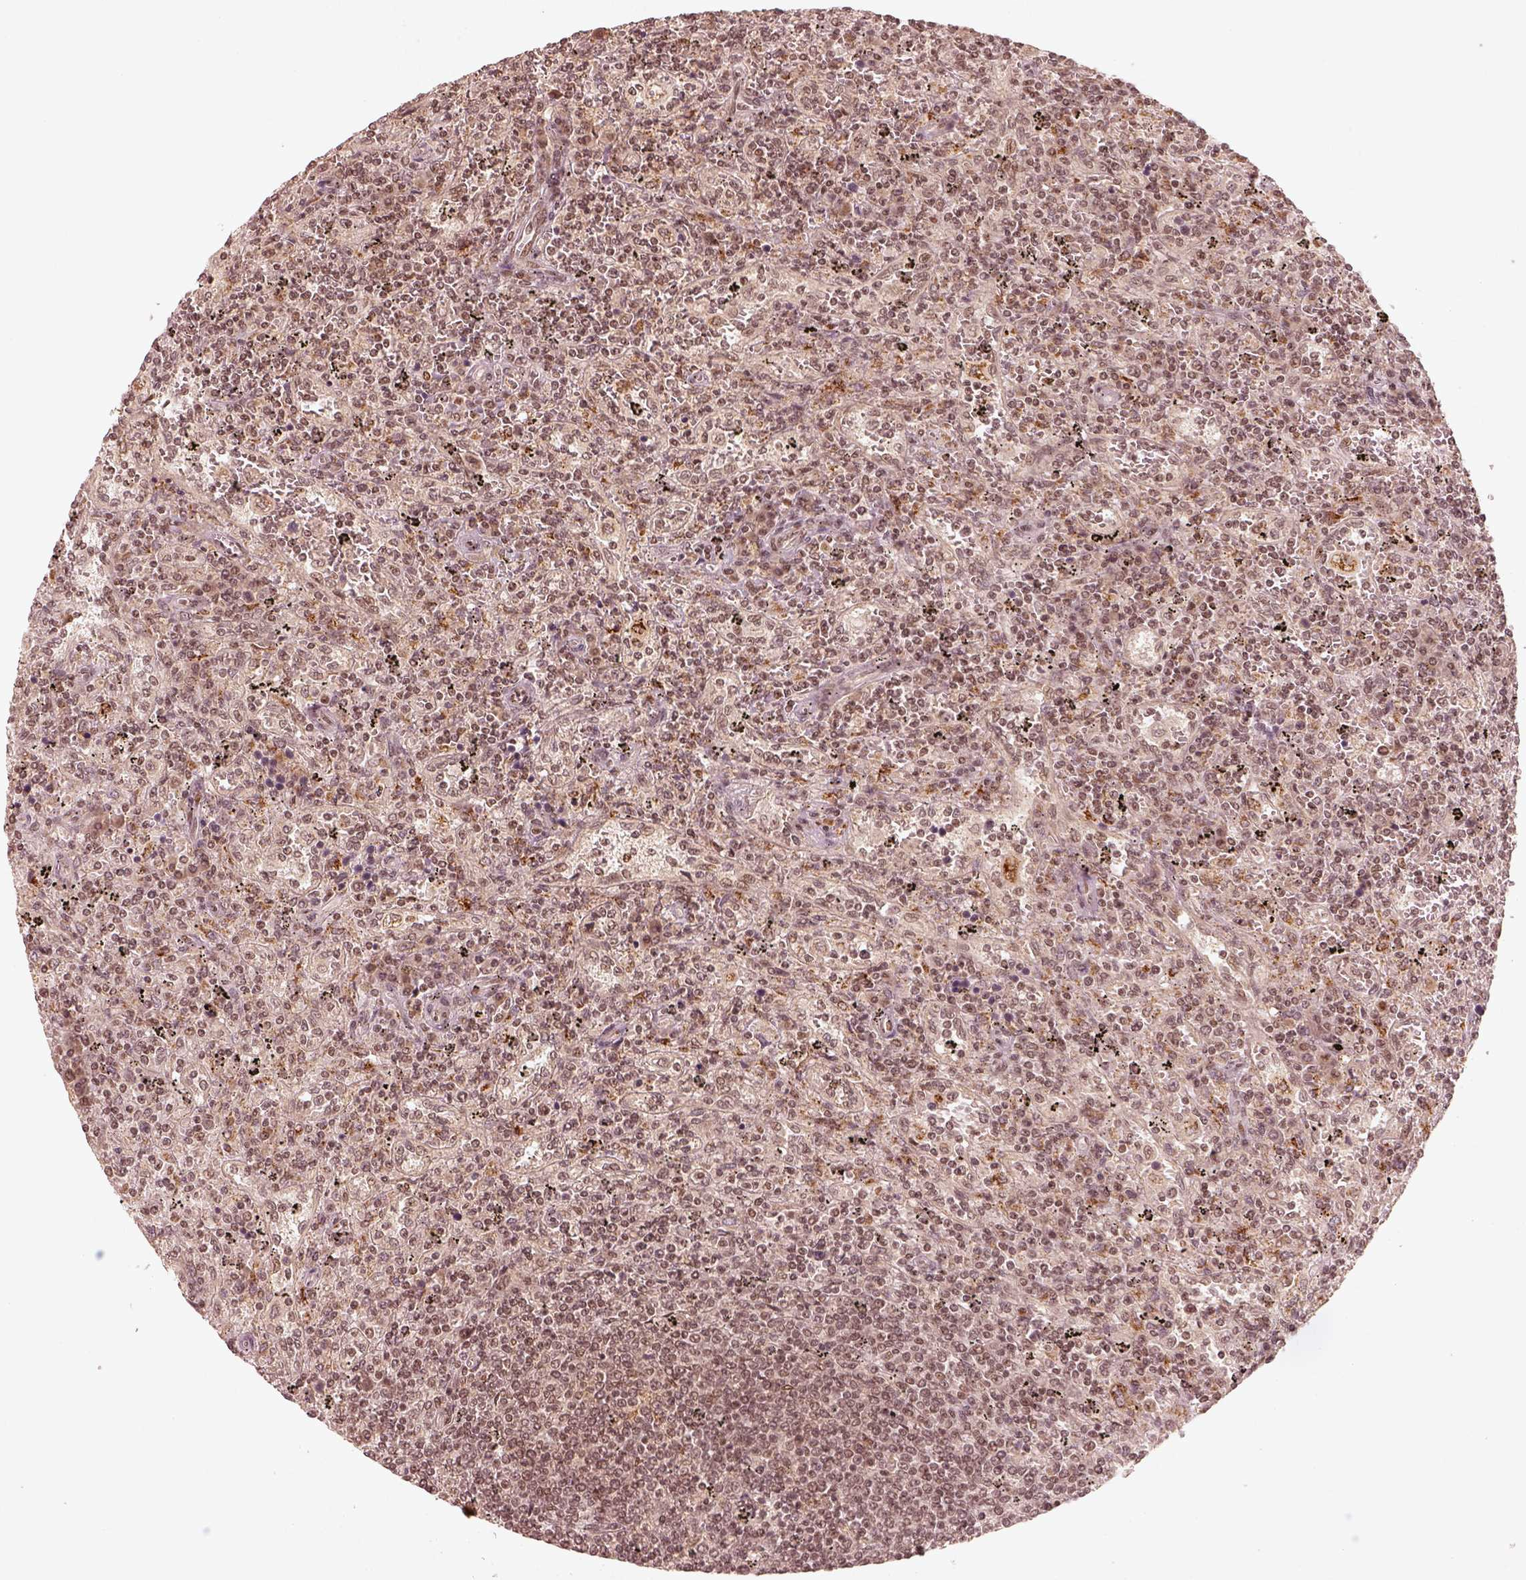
{"staining": {"intensity": "moderate", "quantity": "<25%", "location": "nuclear"}, "tissue": "lymphoma", "cell_type": "Tumor cells", "image_type": "cancer", "snomed": [{"axis": "morphology", "description": "Malignant lymphoma, non-Hodgkin's type, Low grade"}, {"axis": "topography", "description": "Spleen"}], "caption": "DAB immunohistochemical staining of human lymphoma exhibits moderate nuclear protein expression in about <25% of tumor cells.", "gene": "GMEB2", "patient": {"sex": "male", "age": 62}}